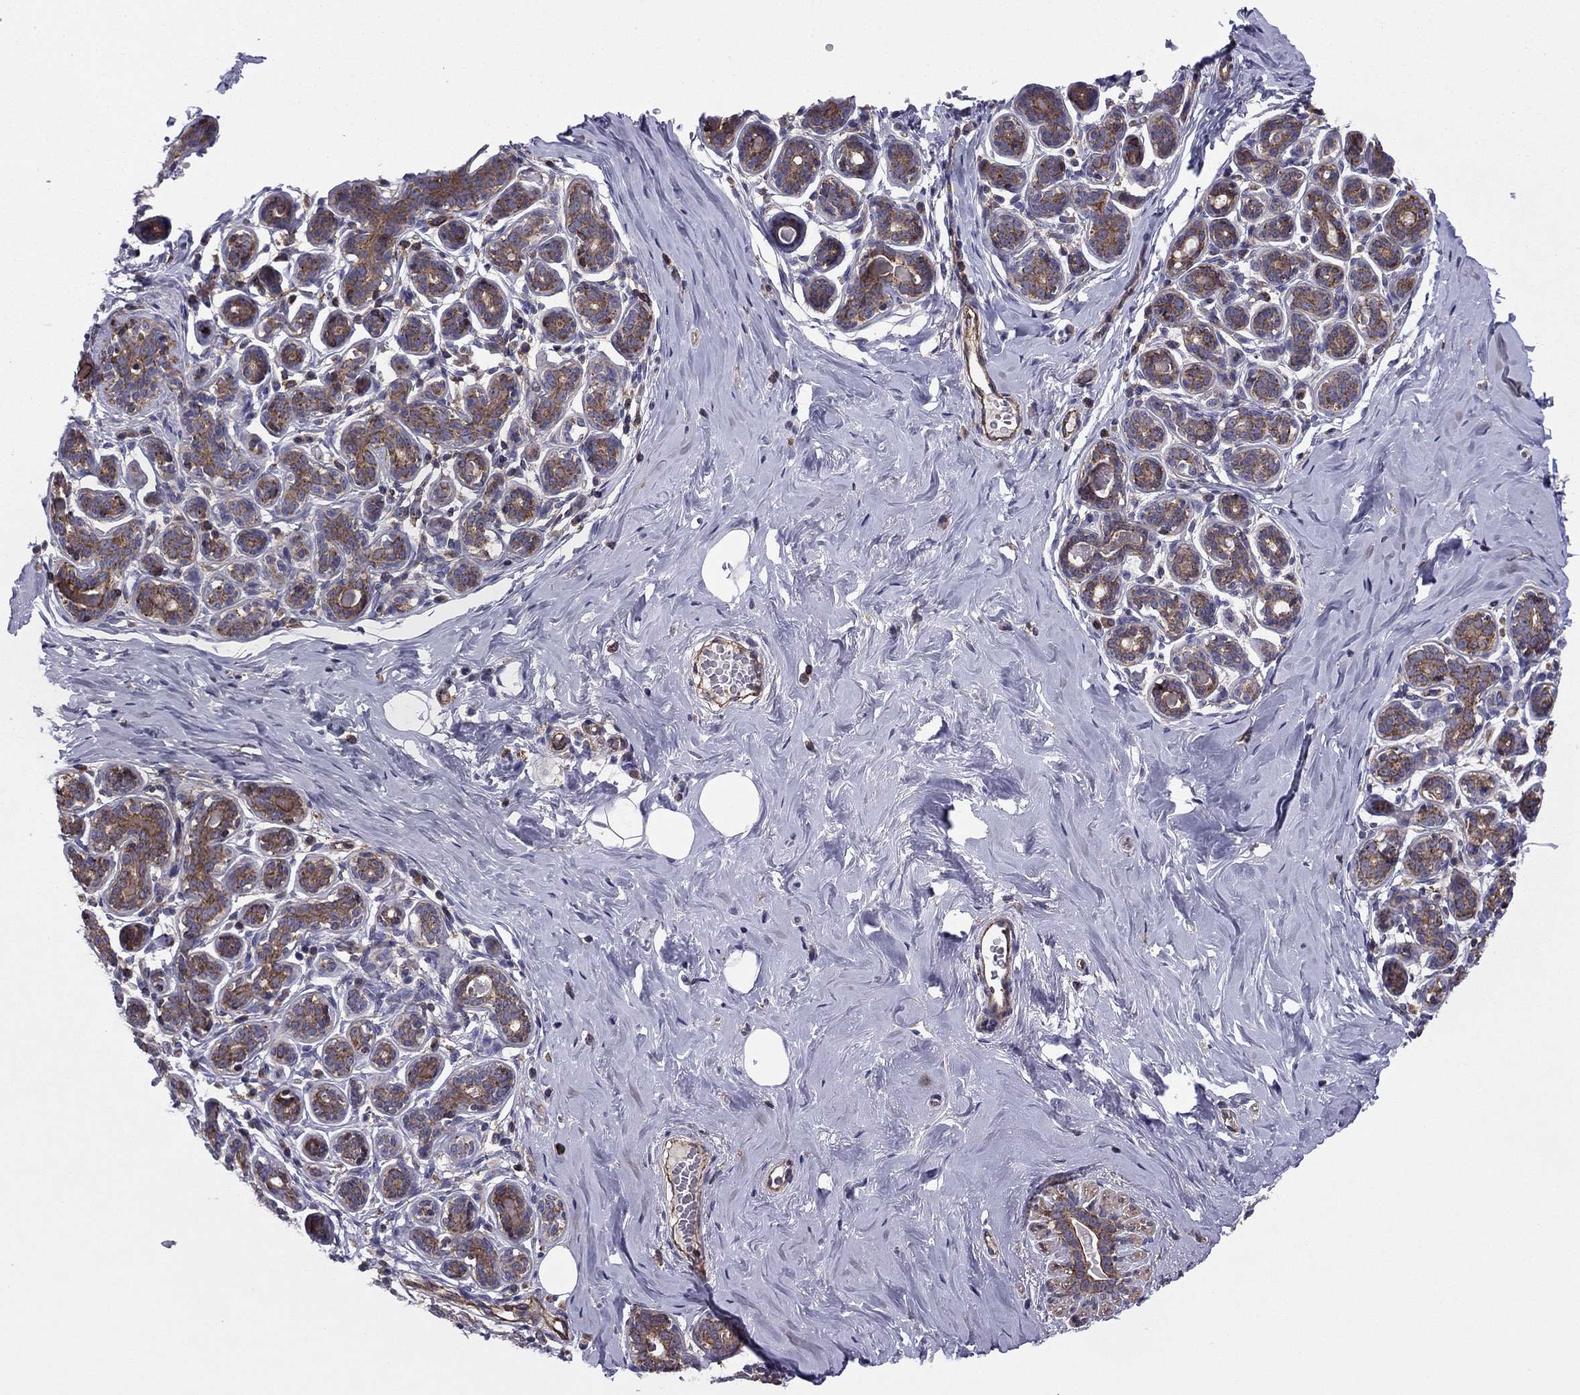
{"staining": {"intensity": "negative", "quantity": "none", "location": "none"}, "tissue": "breast", "cell_type": "Adipocytes", "image_type": "normal", "snomed": [{"axis": "morphology", "description": "Normal tissue, NOS"}, {"axis": "topography", "description": "Skin"}, {"axis": "topography", "description": "Breast"}], "caption": "The image displays no significant expression in adipocytes of breast. (DAB immunohistochemistry, high magnification).", "gene": "ALG6", "patient": {"sex": "female", "age": 43}}